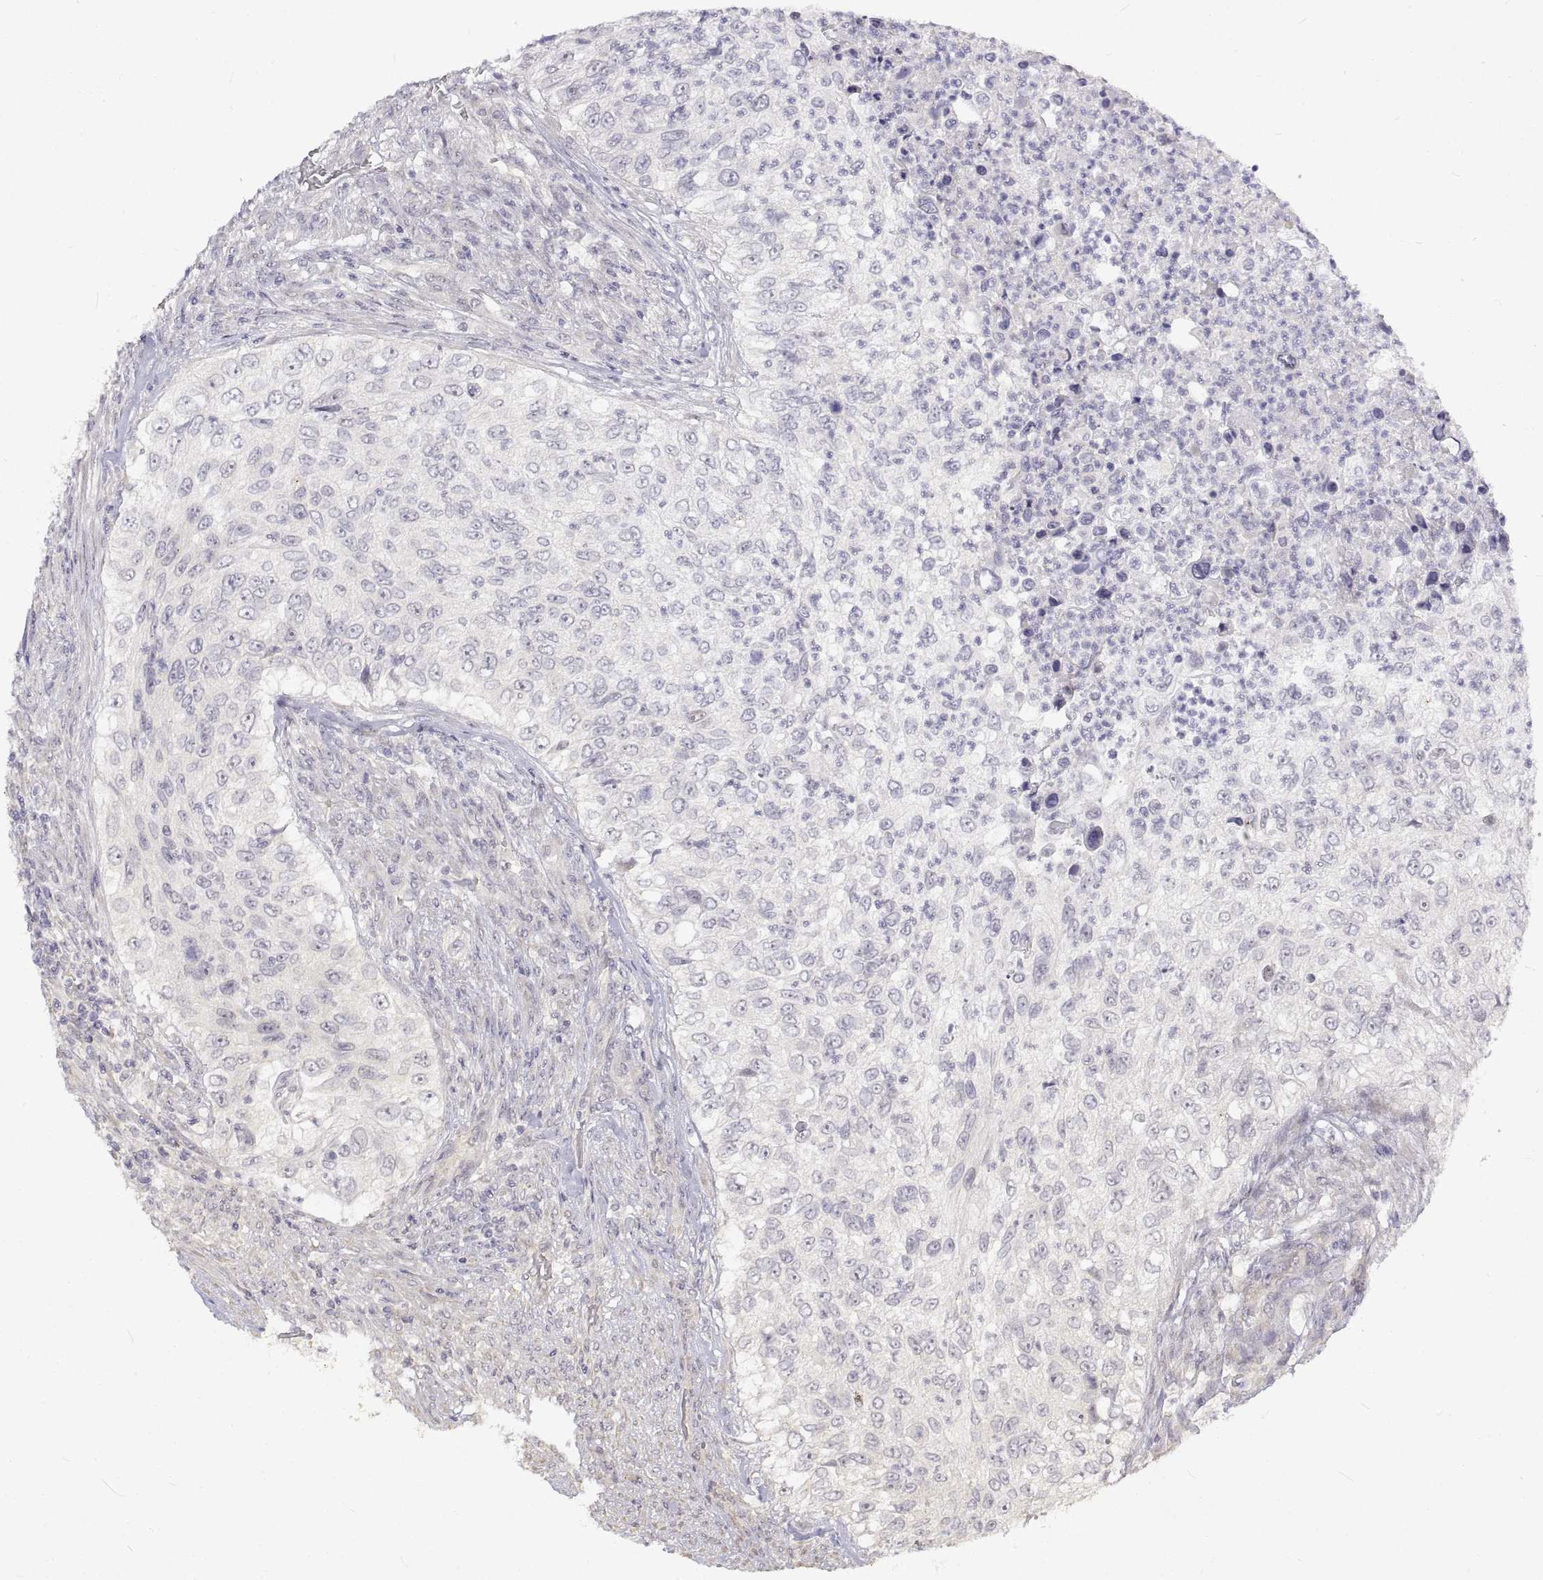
{"staining": {"intensity": "negative", "quantity": "none", "location": "none"}, "tissue": "urothelial cancer", "cell_type": "Tumor cells", "image_type": "cancer", "snomed": [{"axis": "morphology", "description": "Urothelial carcinoma, High grade"}, {"axis": "topography", "description": "Urinary bladder"}], "caption": "The IHC micrograph has no significant expression in tumor cells of high-grade urothelial carcinoma tissue.", "gene": "ANO2", "patient": {"sex": "female", "age": 60}}